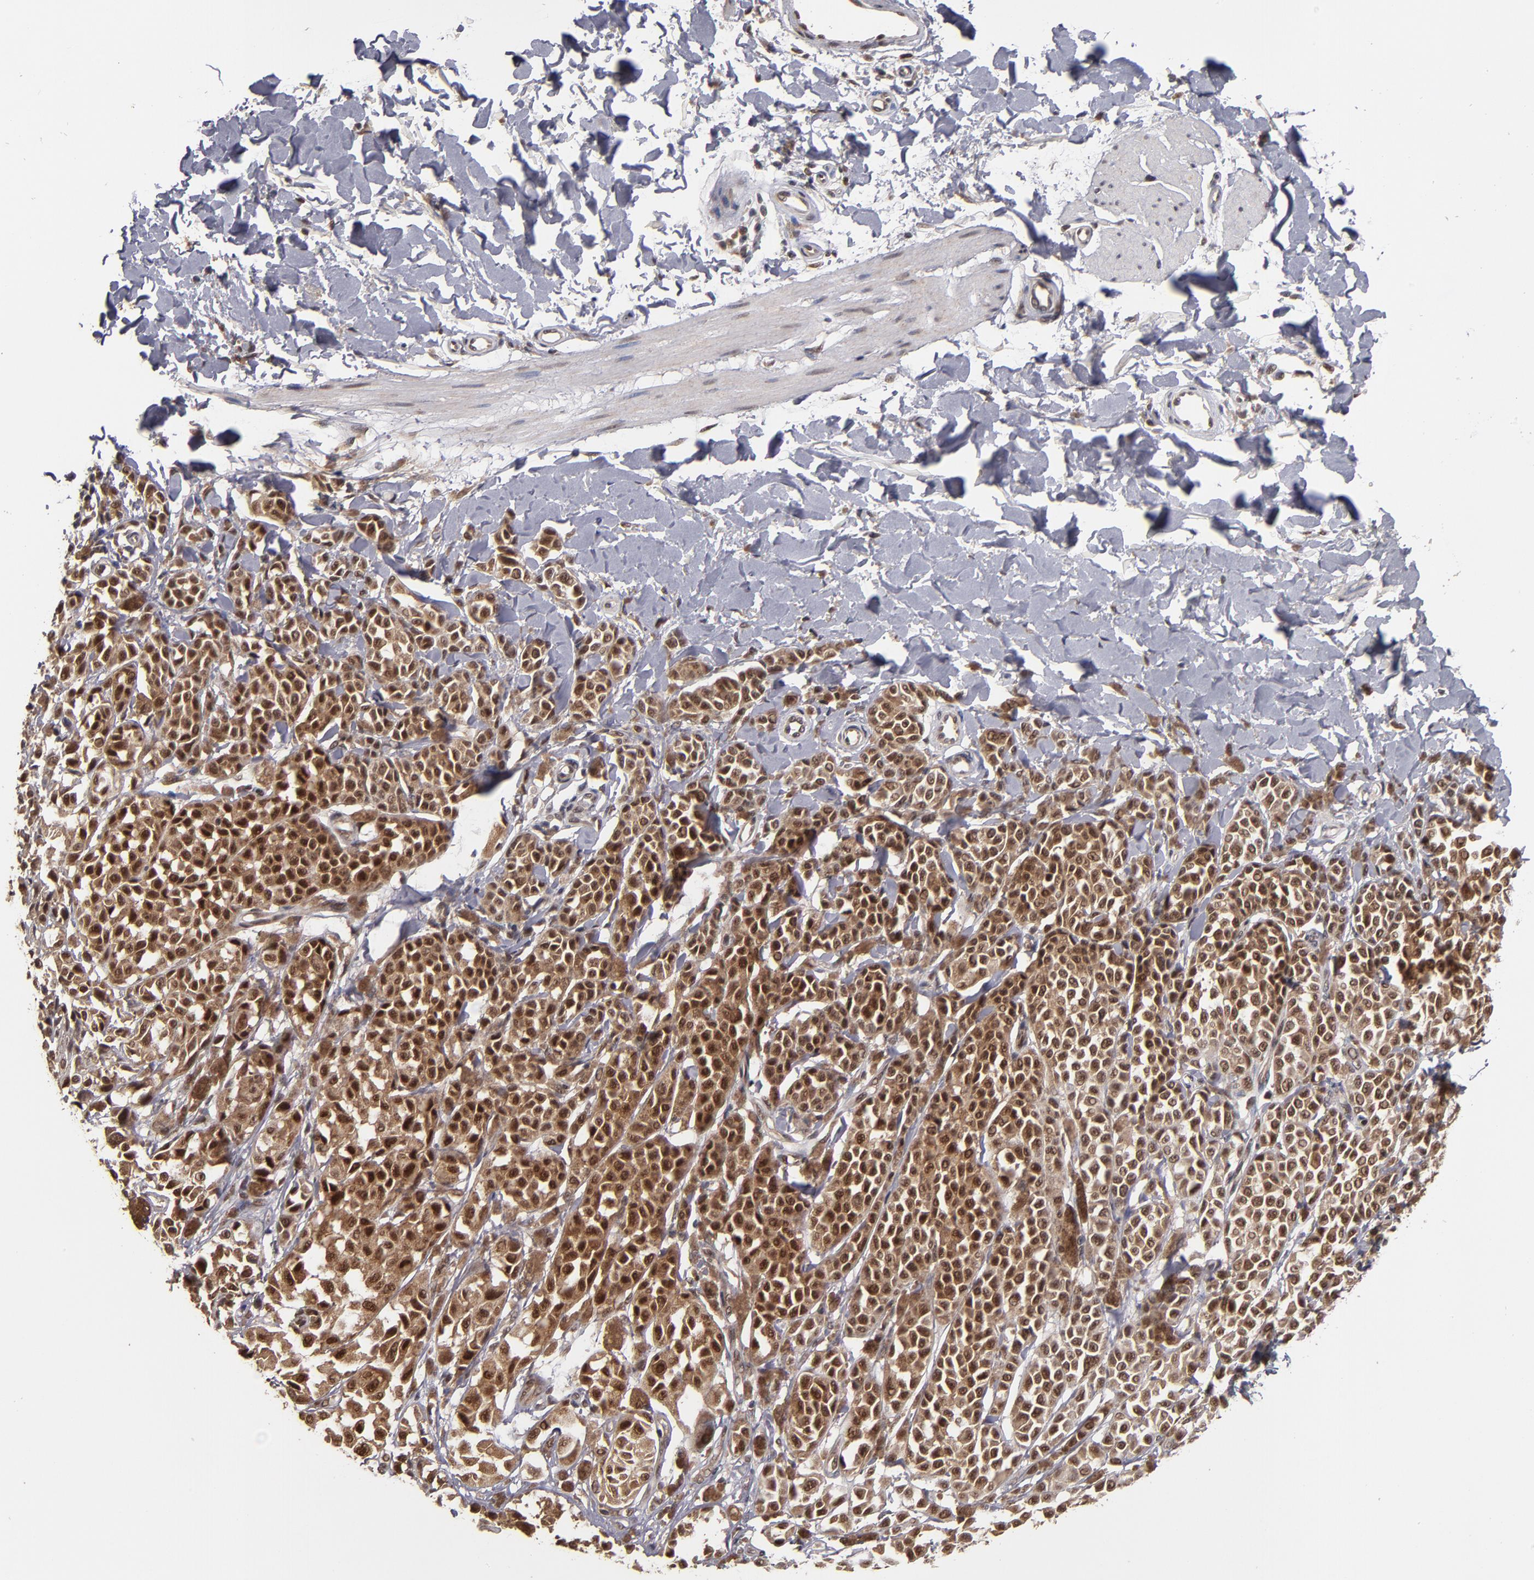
{"staining": {"intensity": "strong", "quantity": ">75%", "location": "cytoplasmic/membranous,nuclear"}, "tissue": "melanoma", "cell_type": "Tumor cells", "image_type": "cancer", "snomed": [{"axis": "morphology", "description": "Malignant melanoma, NOS"}, {"axis": "topography", "description": "Skin"}], "caption": "This histopathology image displays immunohistochemistry (IHC) staining of malignant melanoma, with high strong cytoplasmic/membranous and nuclear positivity in about >75% of tumor cells.", "gene": "CUL5", "patient": {"sex": "female", "age": 38}}